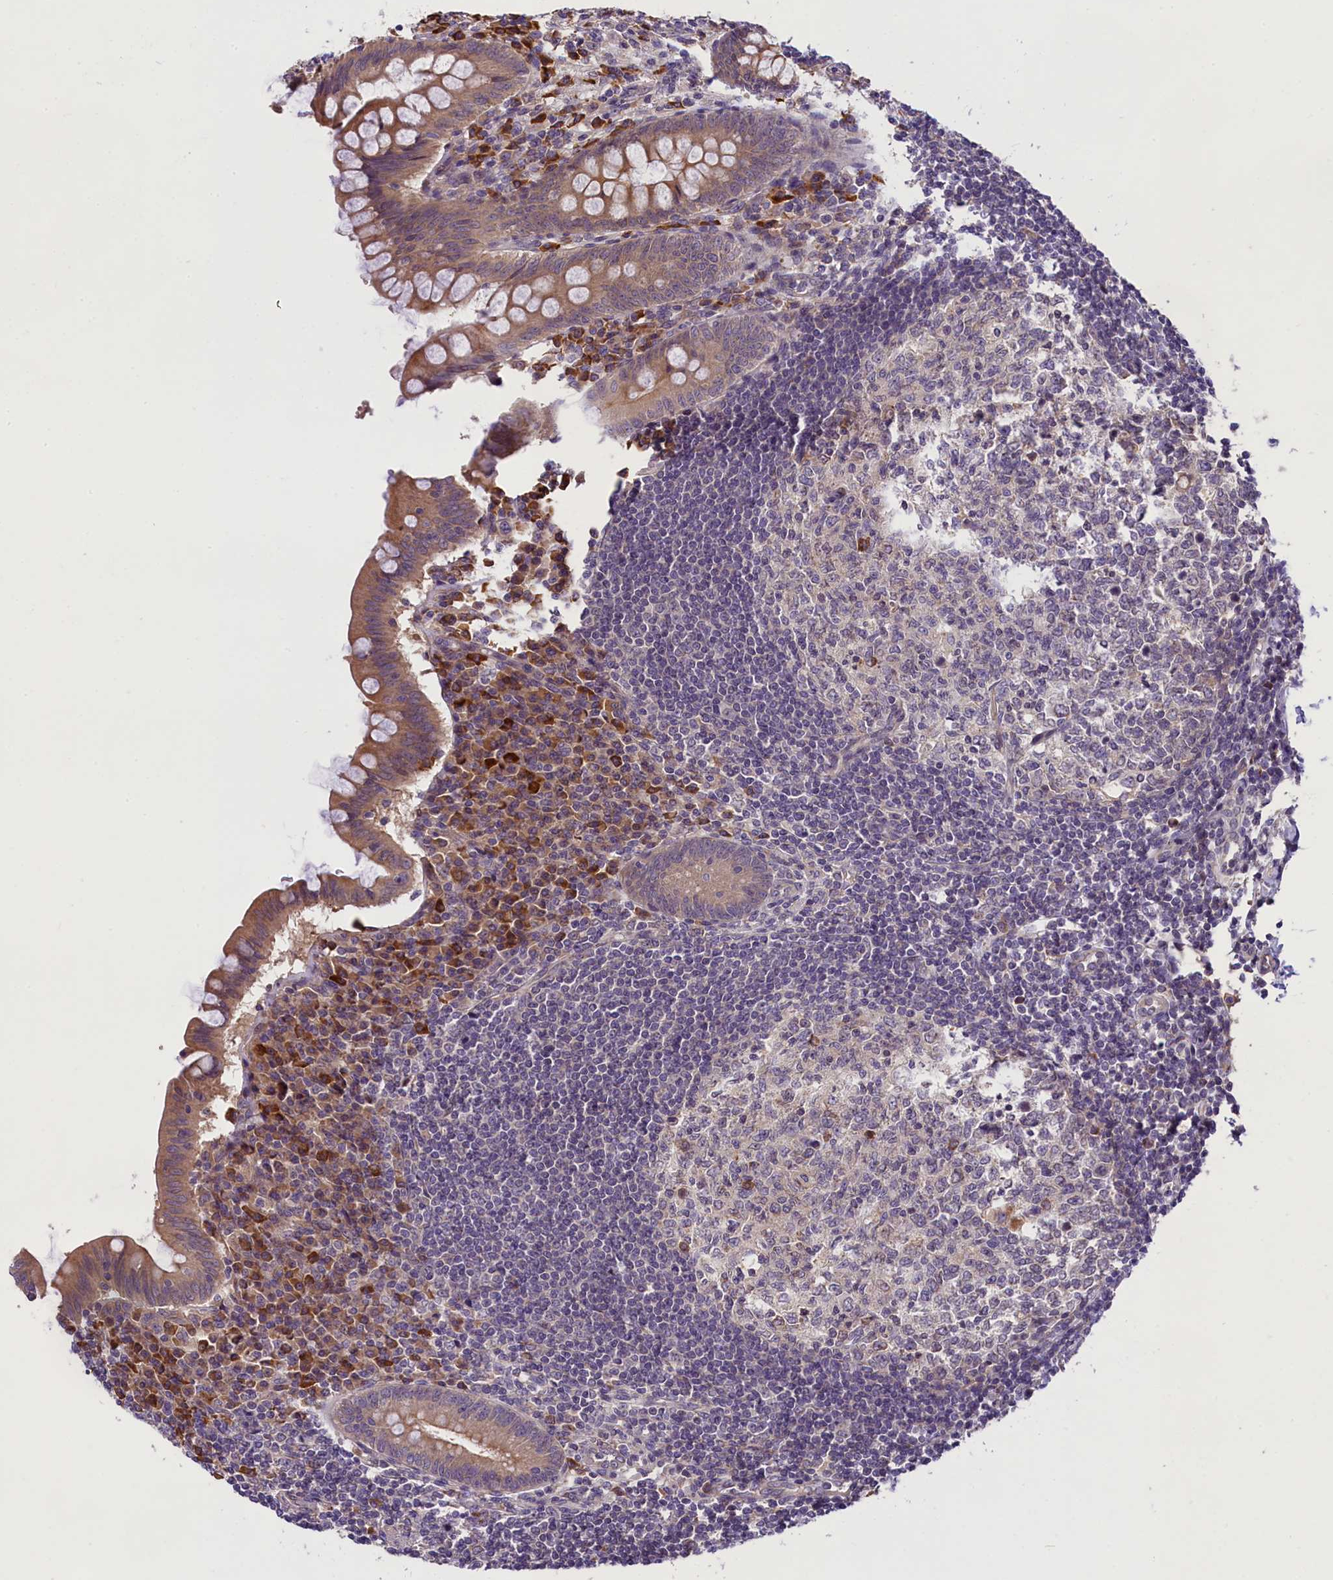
{"staining": {"intensity": "moderate", "quantity": ">75%", "location": "cytoplasmic/membranous"}, "tissue": "appendix", "cell_type": "Glandular cells", "image_type": "normal", "snomed": [{"axis": "morphology", "description": "Normal tissue, NOS"}, {"axis": "topography", "description": "Appendix"}], "caption": "Appendix stained with IHC displays moderate cytoplasmic/membranous positivity in approximately >75% of glandular cells. The staining was performed using DAB, with brown indicating positive protein expression. Nuclei are stained blue with hematoxylin.", "gene": "ABCC10", "patient": {"sex": "female", "age": 33}}